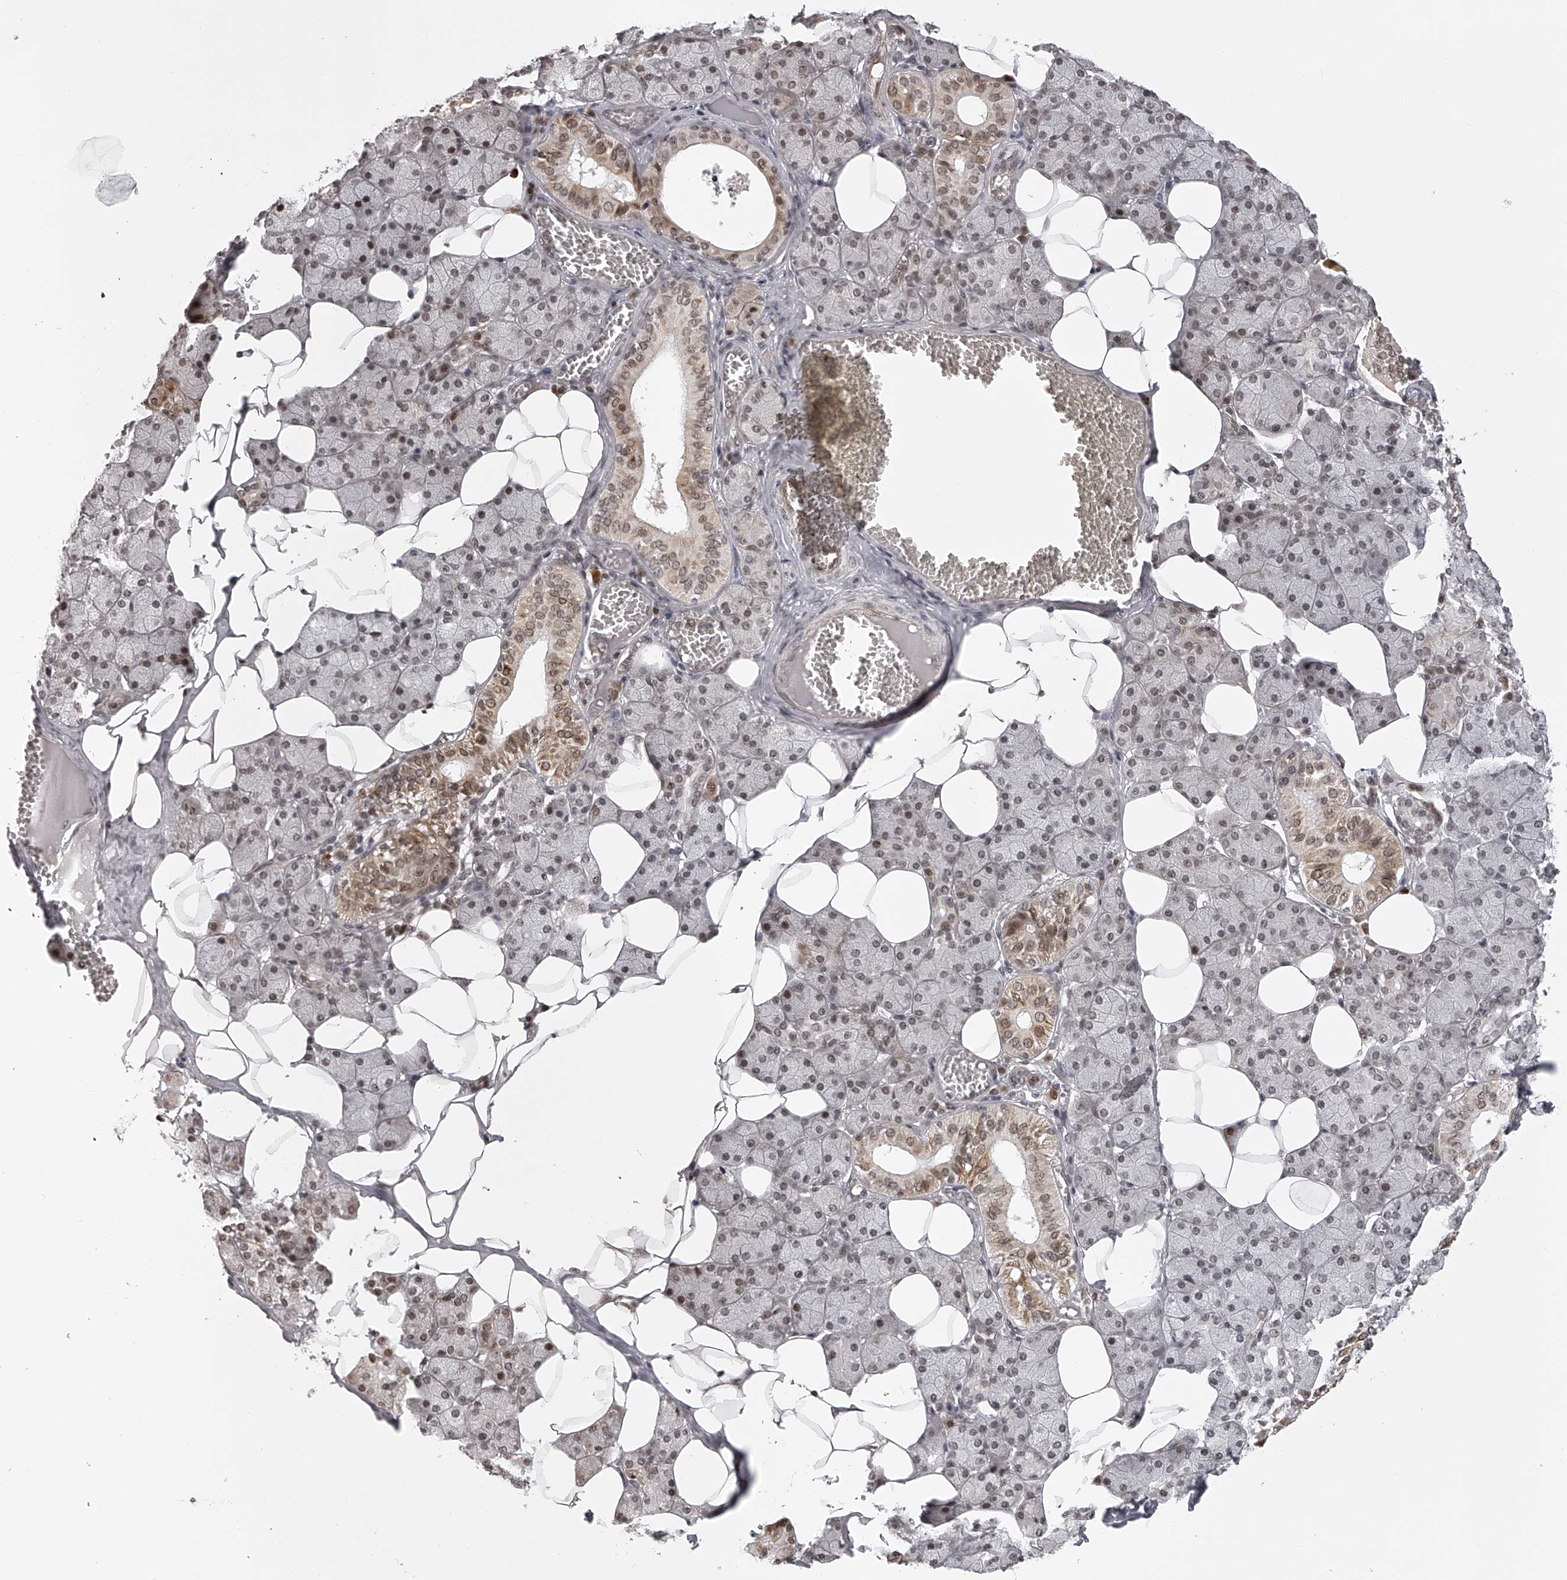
{"staining": {"intensity": "moderate", "quantity": "25%-75%", "location": "cytoplasmic/membranous,nuclear"}, "tissue": "salivary gland", "cell_type": "Glandular cells", "image_type": "normal", "snomed": [{"axis": "morphology", "description": "Normal tissue, NOS"}, {"axis": "topography", "description": "Salivary gland"}], "caption": "Unremarkable salivary gland was stained to show a protein in brown. There is medium levels of moderate cytoplasmic/membranous,nuclear positivity in approximately 25%-75% of glandular cells. (brown staining indicates protein expression, while blue staining denotes nuclei).", "gene": "ODF2L", "patient": {"sex": "female", "age": 33}}